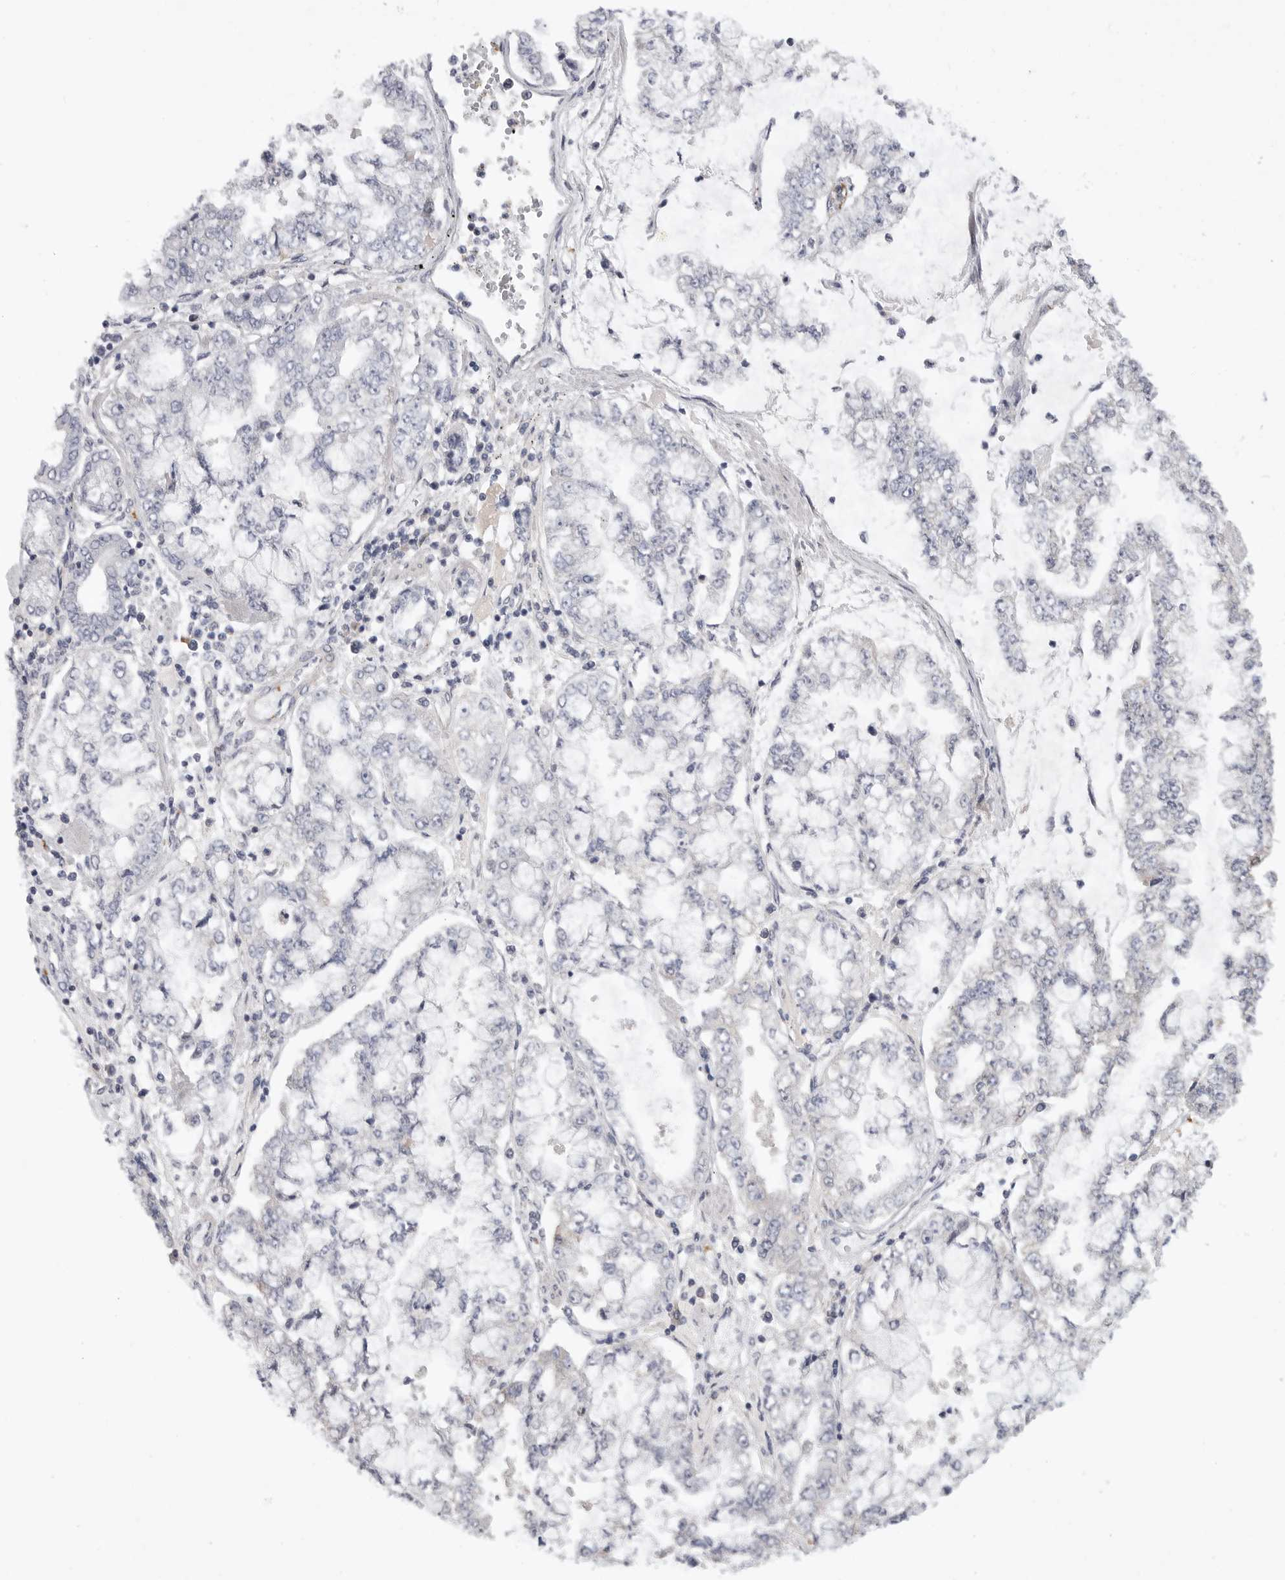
{"staining": {"intensity": "negative", "quantity": "none", "location": "none"}, "tissue": "stomach cancer", "cell_type": "Tumor cells", "image_type": "cancer", "snomed": [{"axis": "morphology", "description": "Adenocarcinoma, NOS"}, {"axis": "topography", "description": "Stomach"}], "caption": "This is a photomicrograph of IHC staining of stomach adenocarcinoma, which shows no staining in tumor cells.", "gene": "FBXO43", "patient": {"sex": "male", "age": 76}}